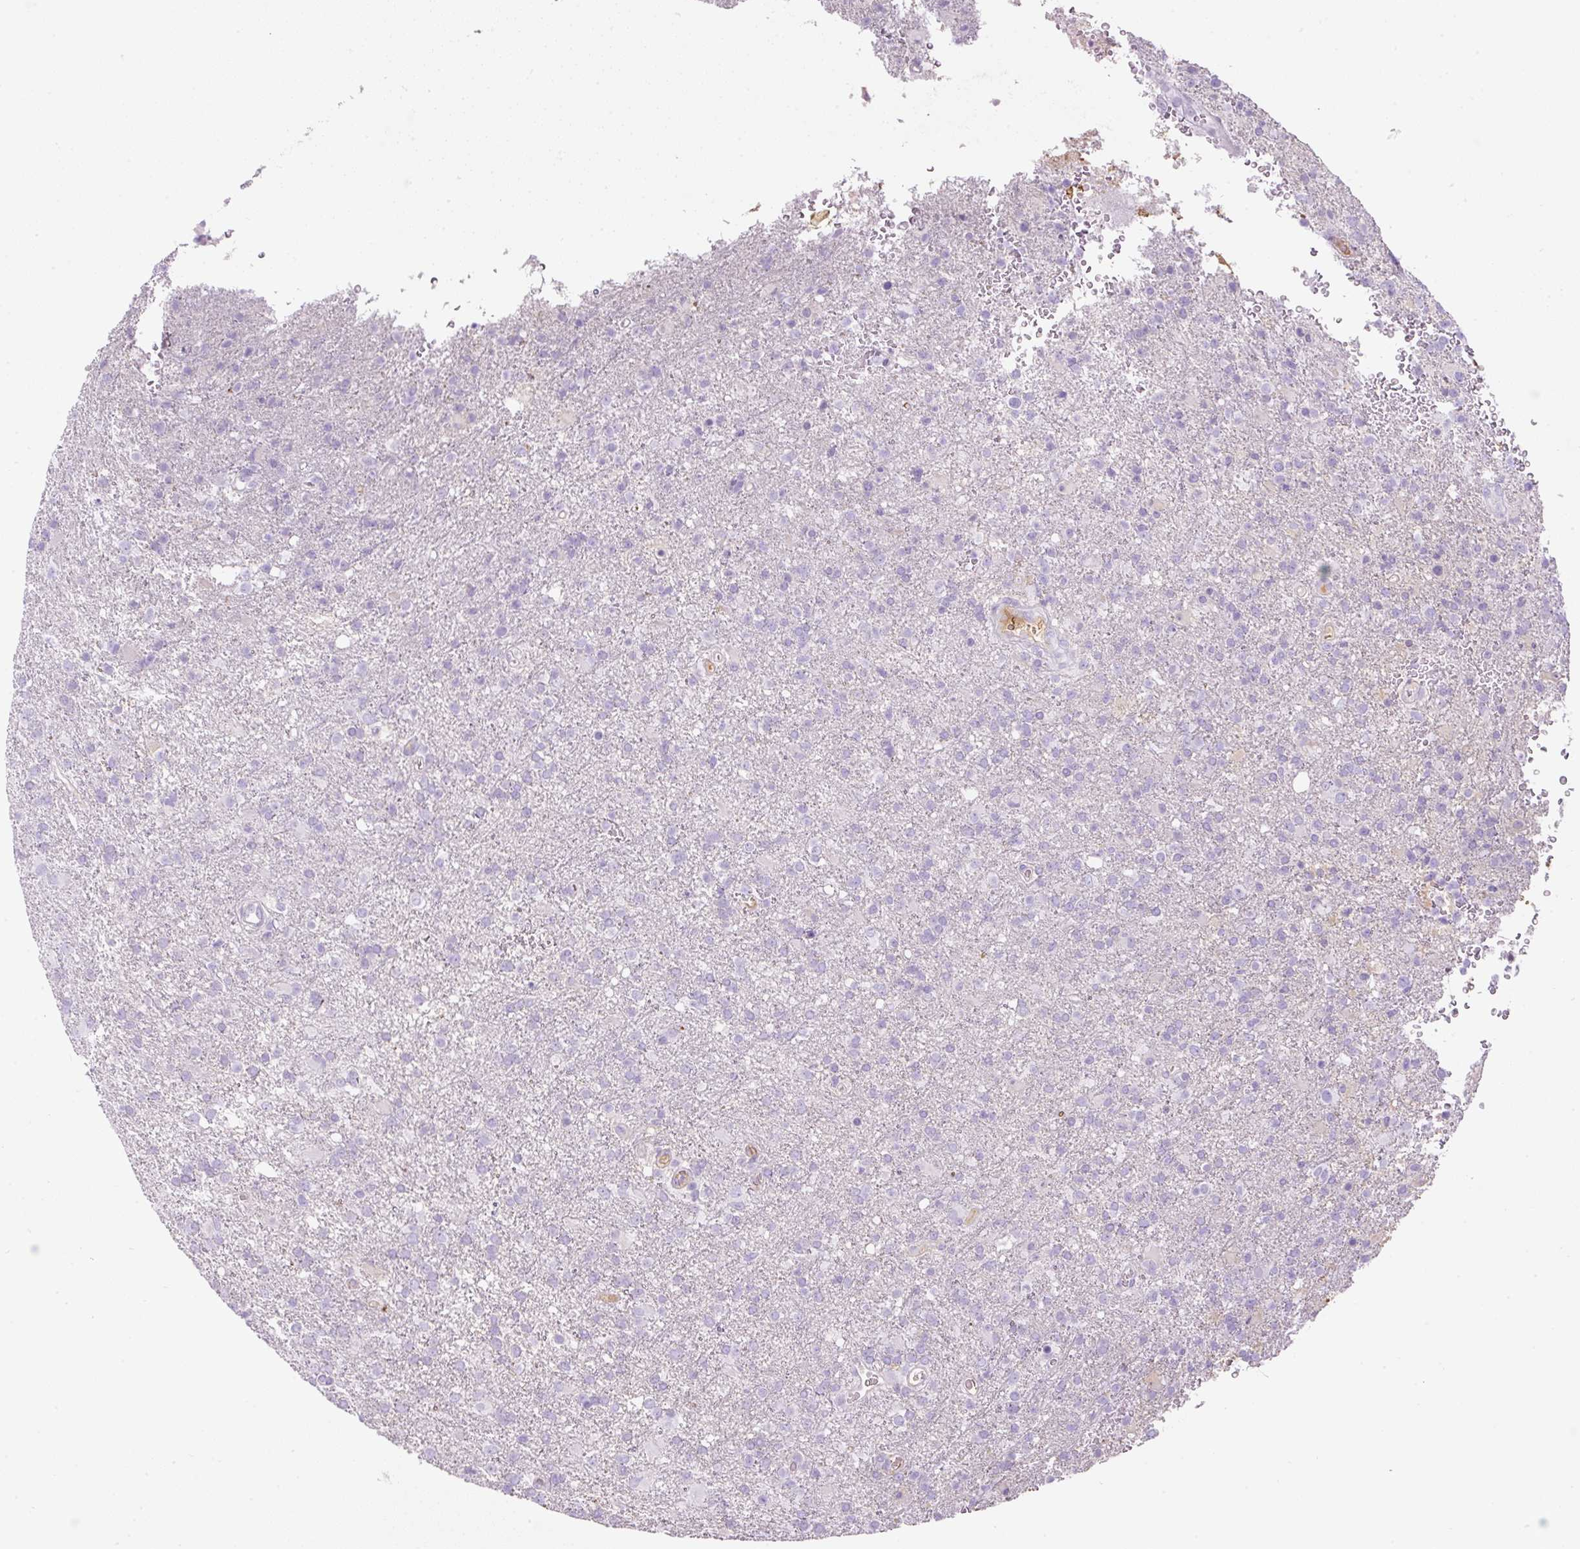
{"staining": {"intensity": "negative", "quantity": "none", "location": "none"}, "tissue": "glioma", "cell_type": "Tumor cells", "image_type": "cancer", "snomed": [{"axis": "morphology", "description": "Glioma, malignant, High grade"}, {"axis": "topography", "description": "Brain"}], "caption": "Immunohistochemistry histopathology image of neoplastic tissue: human glioma stained with DAB reveals no significant protein expression in tumor cells.", "gene": "APOA1", "patient": {"sex": "female", "age": 74}}